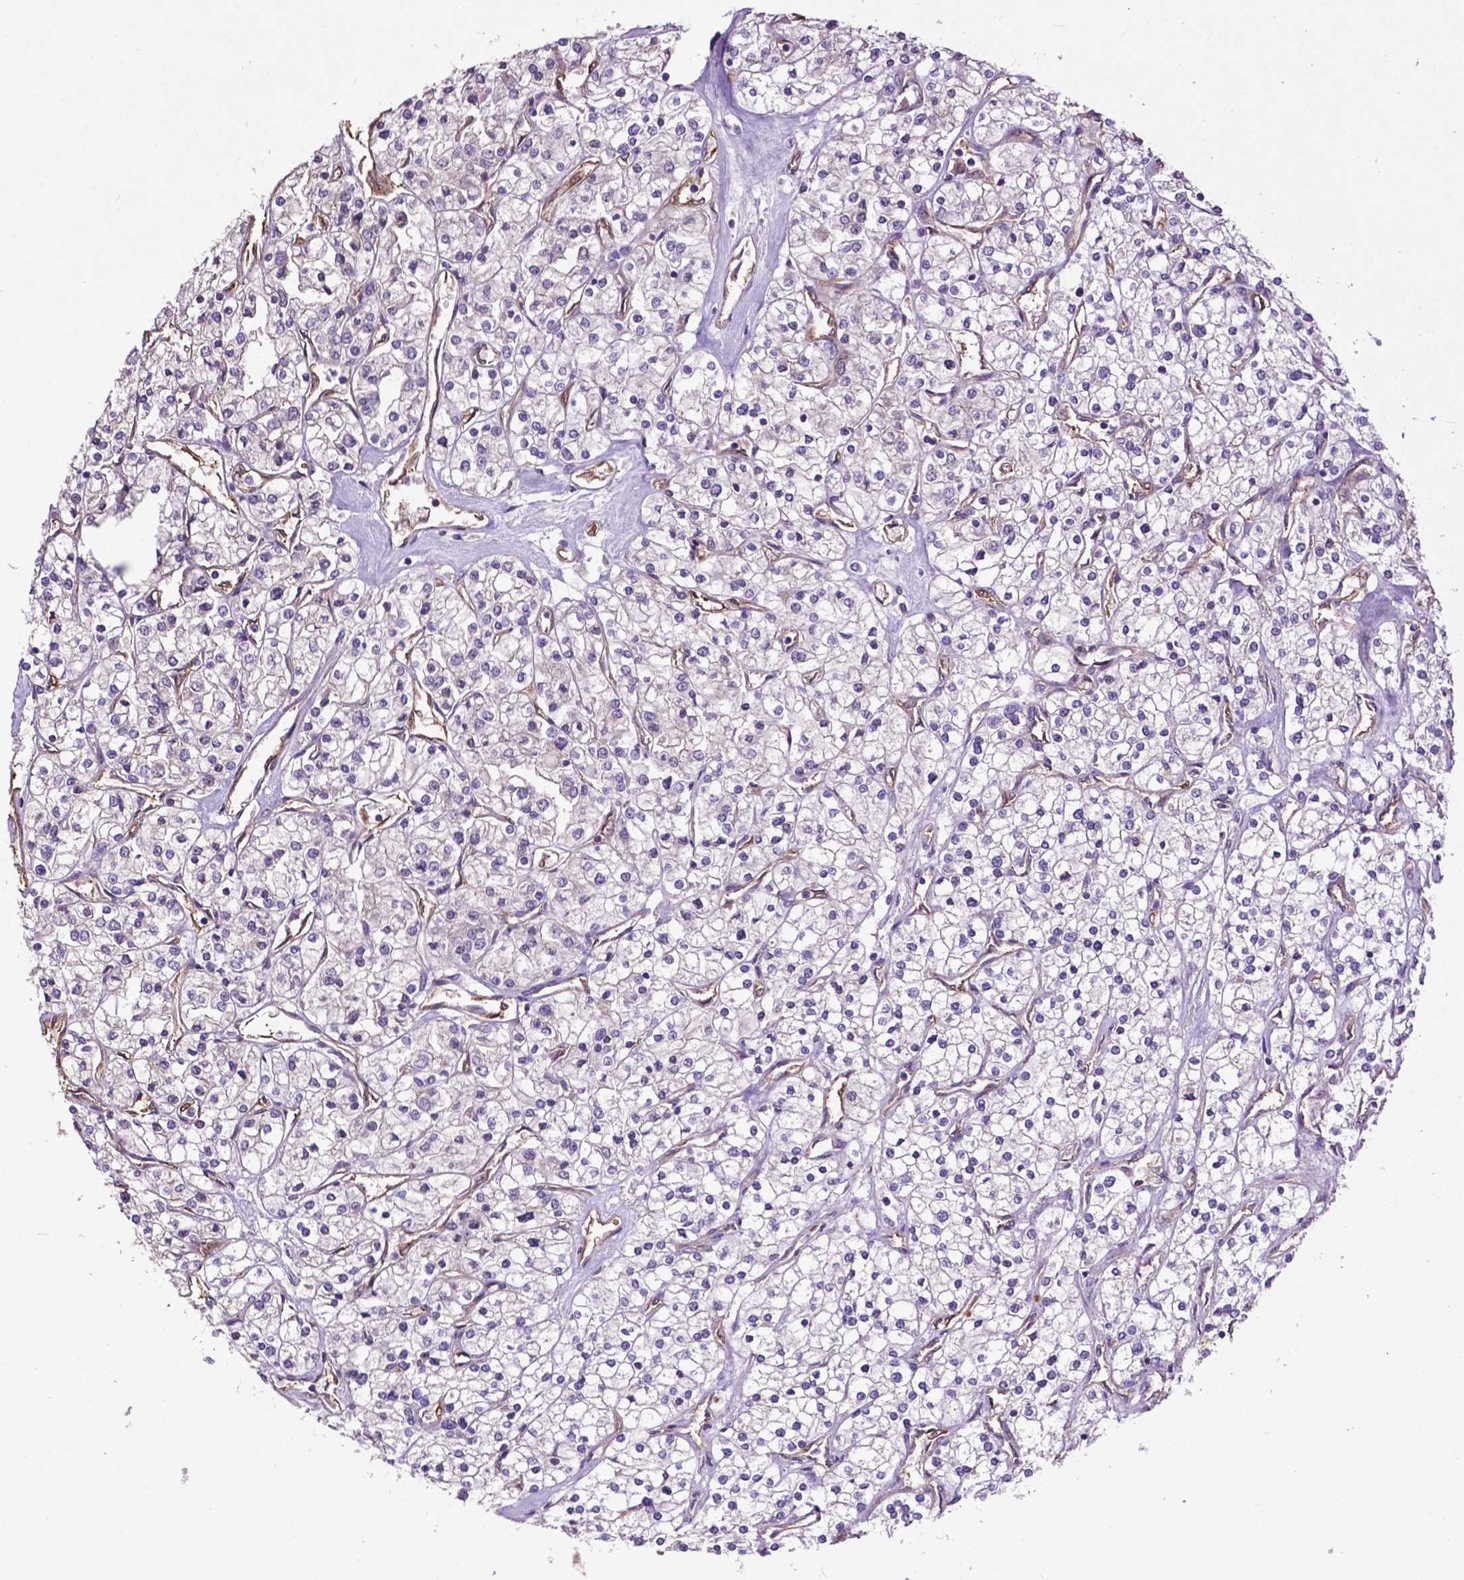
{"staining": {"intensity": "negative", "quantity": "none", "location": "none"}, "tissue": "renal cancer", "cell_type": "Tumor cells", "image_type": "cancer", "snomed": [{"axis": "morphology", "description": "Adenocarcinoma, NOS"}, {"axis": "topography", "description": "Kidney"}], "caption": "Immunohistochemical staining of renal cancer exhibits no significant positivity in tumor cells.", "gene": "PDLIM1", "patient": {"sex": "male", "age": 80}}